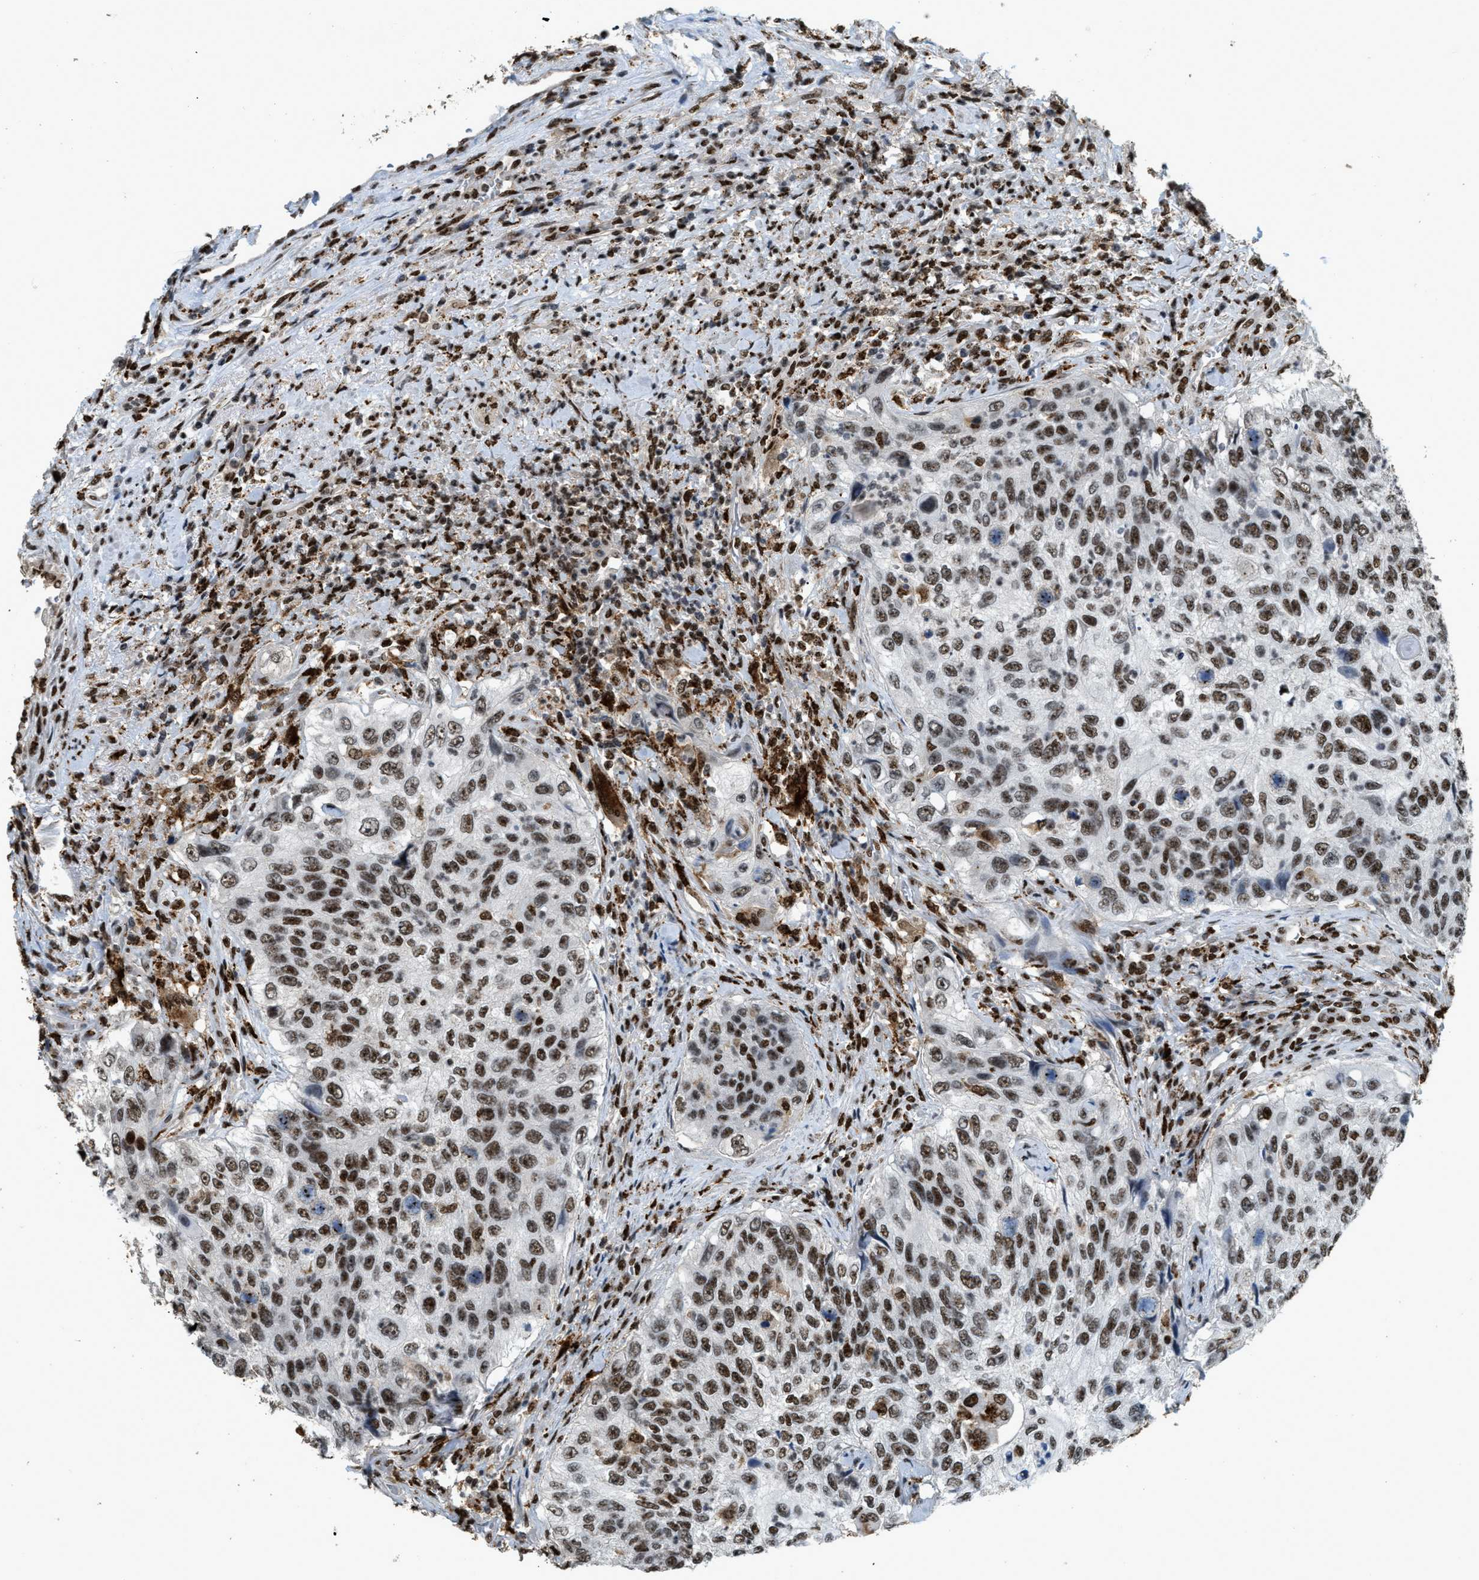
{"staining": {"intensity": "moderate", "quantity": ">75%", "location": "nuclear"}, "tissue": "urothelial cancer", "cell_type": "Tumor cells", "image_type": "cancer", "snomed": [{"axis": "morphology", "description": "Urothelial carcinoma, High grade"}, {"axis": "topography", "description": "Urinary bladder"}], "caption": "Immunohistochemical staining of urothelial cancer demonstrates moderate nuclear protein expression in about >75% of tumor cells.", "gene": "NUMA1", "patient": {"sex": "female", "age": 60}}